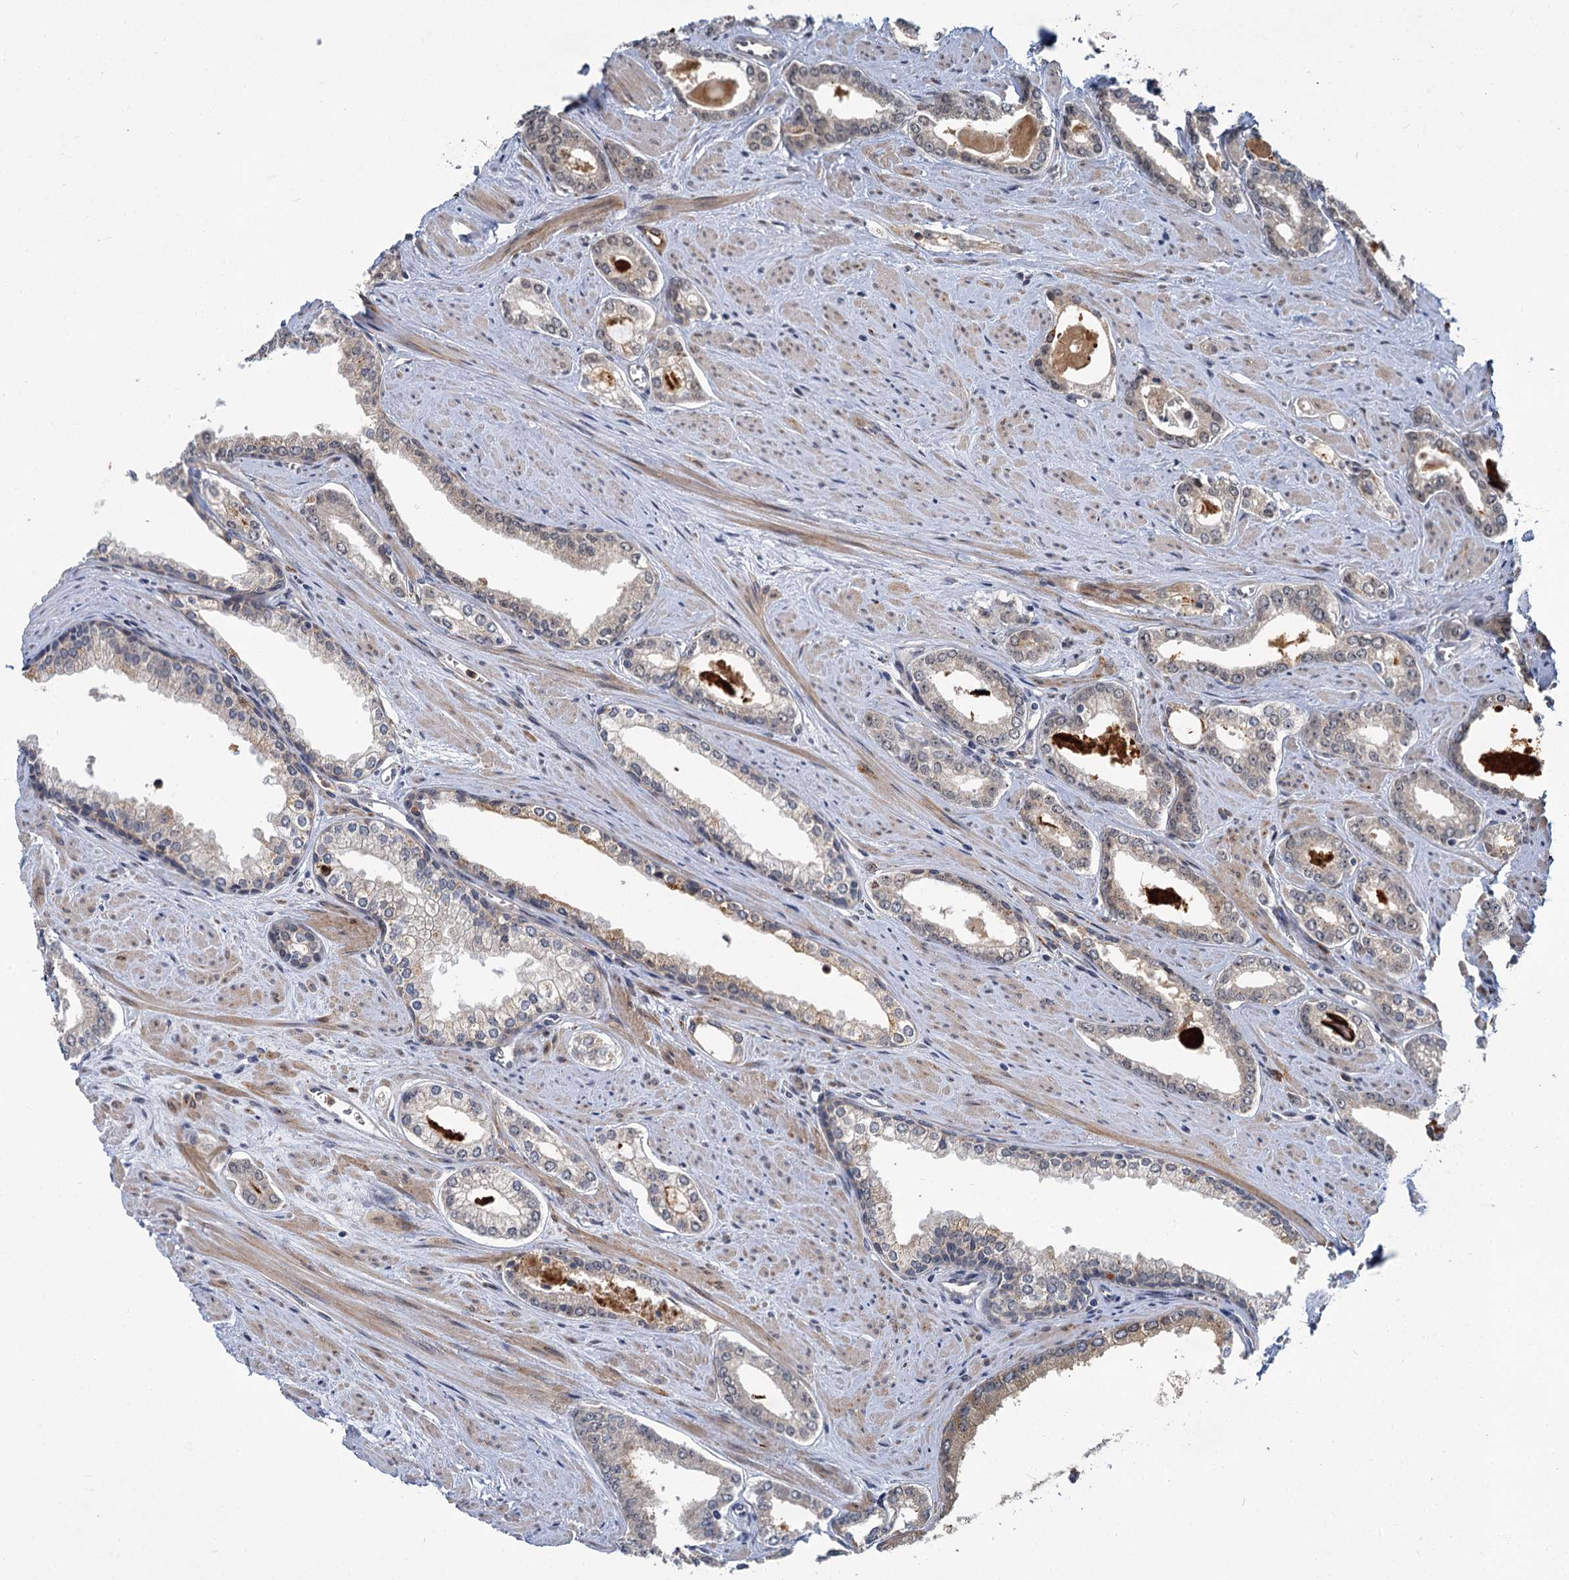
{"staining": {"intensity": "weak", "quantity": "<25%", "location": "cytoplasmic/membranous"}, "tissue": "prostate cancer", "cell_type": "Tumor cells", "image_type": "cancer", "snomed": [{"axis": "morphology", "description": "Adenocarcinoma, Low grade"}, {"axis": "topography", "description": "Prostate and seminal vesicle, NOS"}], "caption": "Protein analysis of prostate cancer displays no significant positivity in tumor cells. (Immunohistochemistry (ihc), brightfield microscopy, high magnification).", "gene": "APBA2", "patient": {"sex": "male", "age": 60}}